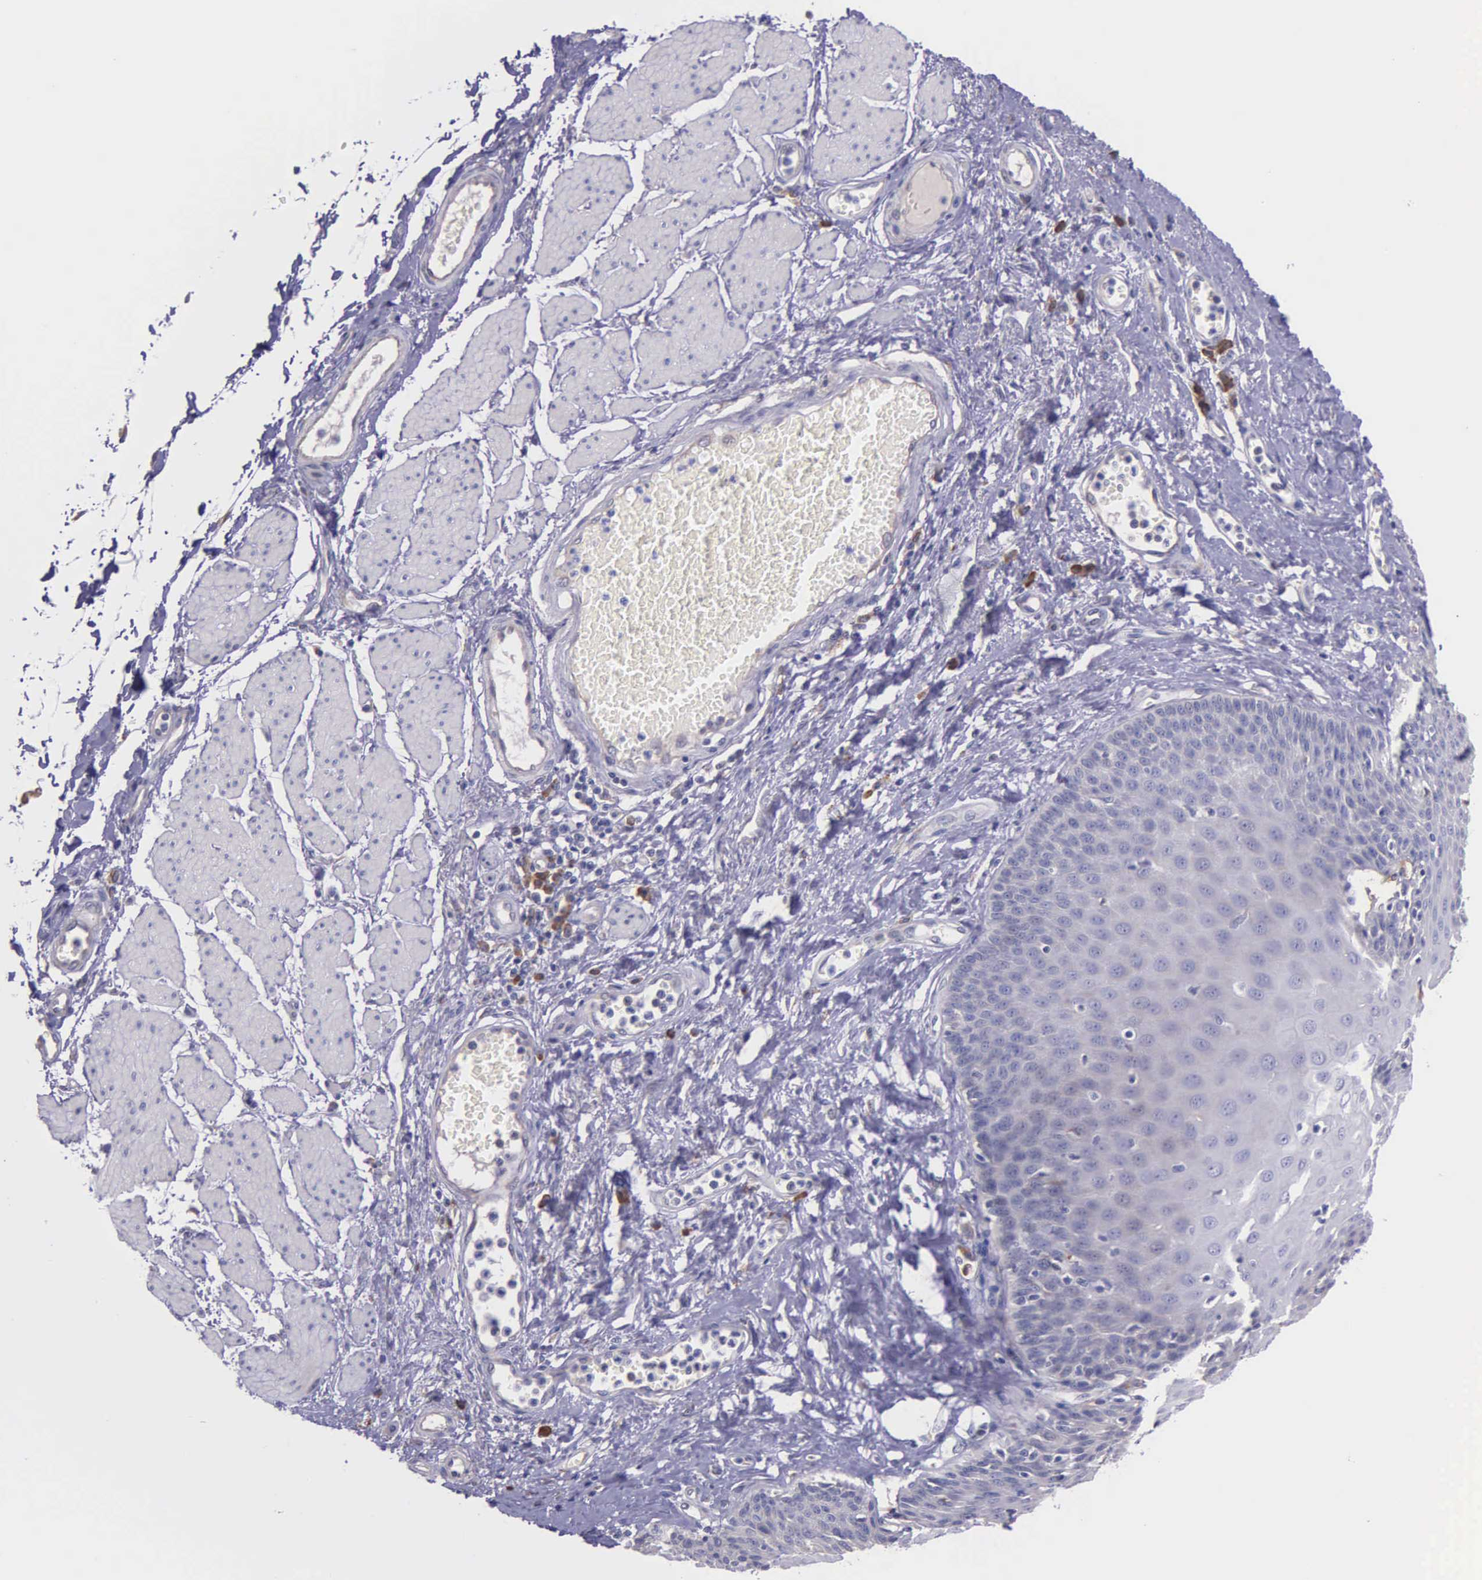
{"staining": {"intensity": "negative", "quantity": "none", "location": "none"}, "tissue": "esophagus", "cell_type": "Squamous epithelial cells", "image_type": "normal", "snomed": [{"axis": "morphology", "description": "Normal tissue, NOS"}, {"axis": "topography", "description": "Esophagus"}], "caption": "This is an IHC photomicrograph of normal human esophagus. There is no expression in squamous epithelial cells.", "gene": "ZC3H12B", "patient": {"sex": "male", "age": 65}}